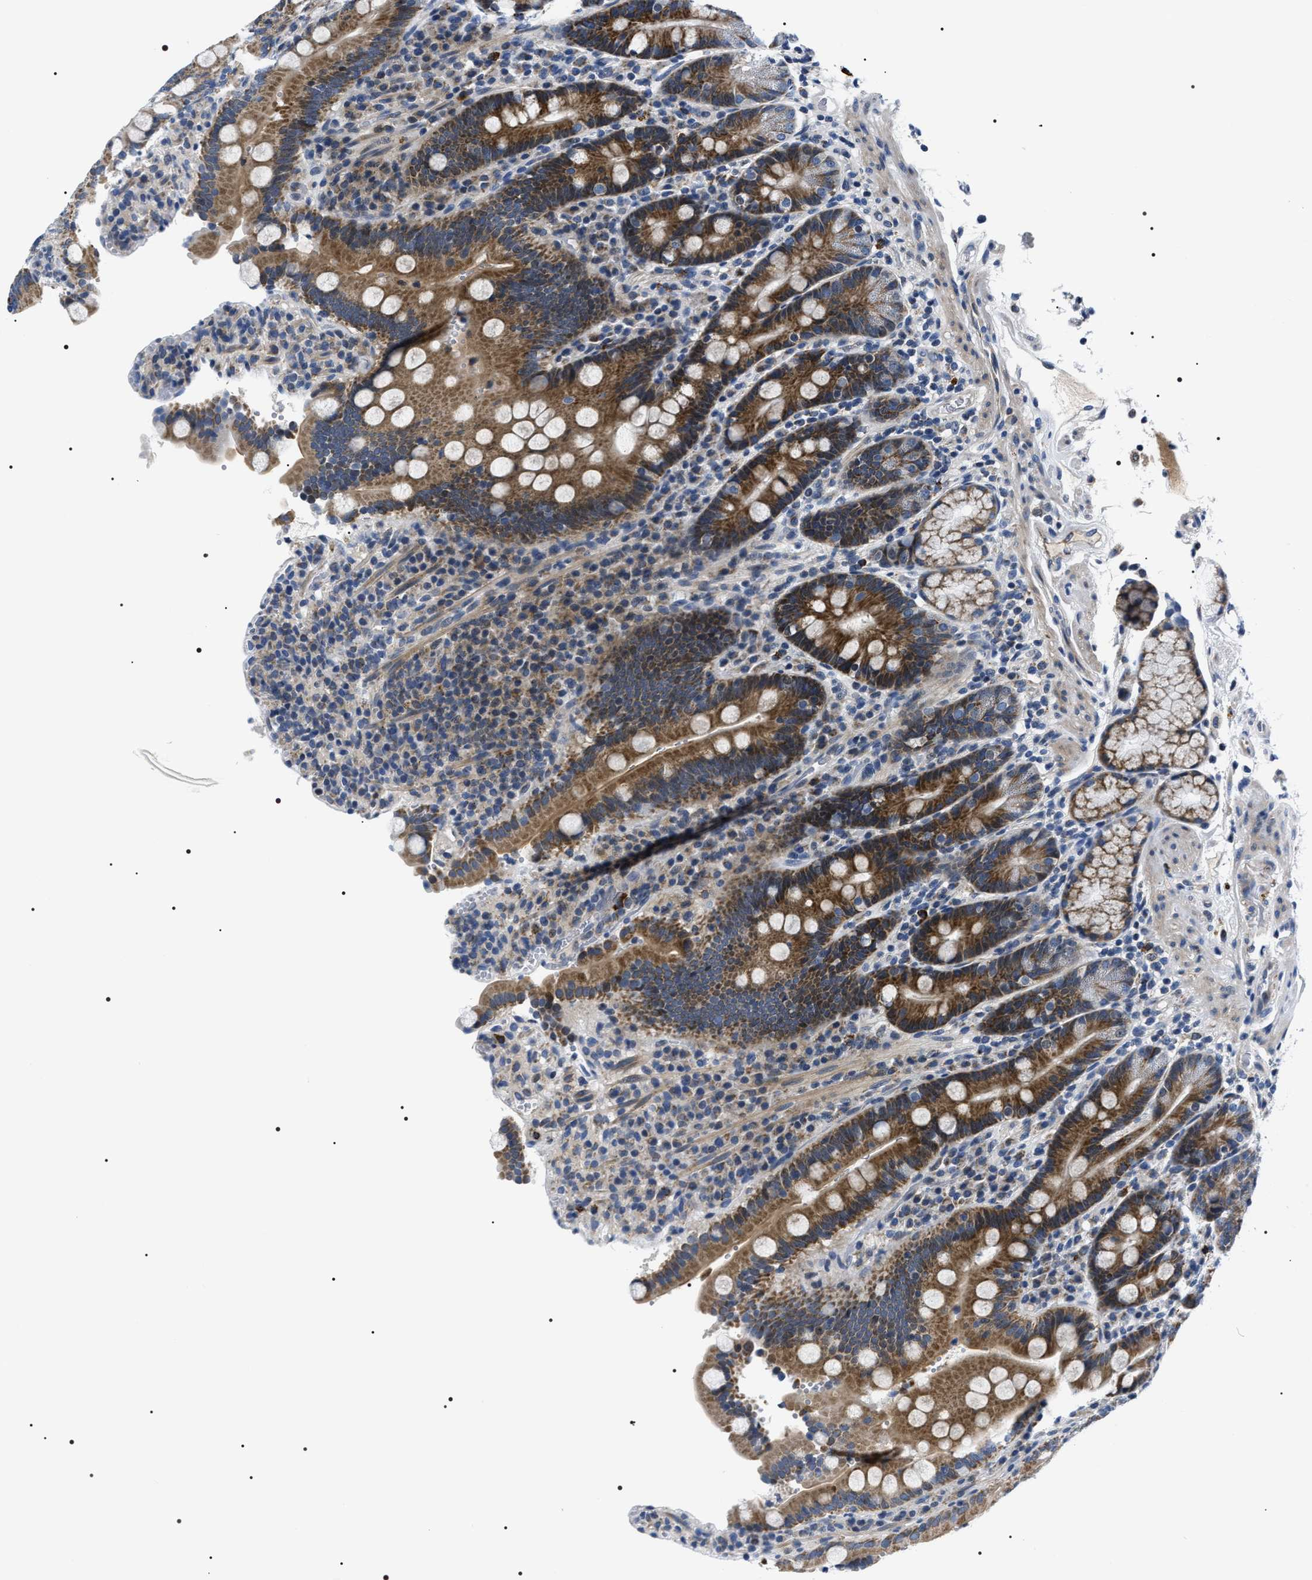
{"staining": {"intensity": "strong", "quantity": ">75%", "location": "cytoplasmic/membranous"}, "tissue": "duodenum", "cell_type": "Glandular cells", "image_type": "normal", "snomed": [{"axis": "morphology", "description": "Normal tissue, NOS"}, {"axis": "topography", "description": "Small intestine, NOS"}], "caption": "Immunohistochemical staining of benign human duodenum exhibits high levels of strong cytoplasmic/membranous staining in about >75% of glandular cells. Nuclei are stained in blue.", "gene": "NTMT1", "patient": {"sex": "female", "age": 71}}